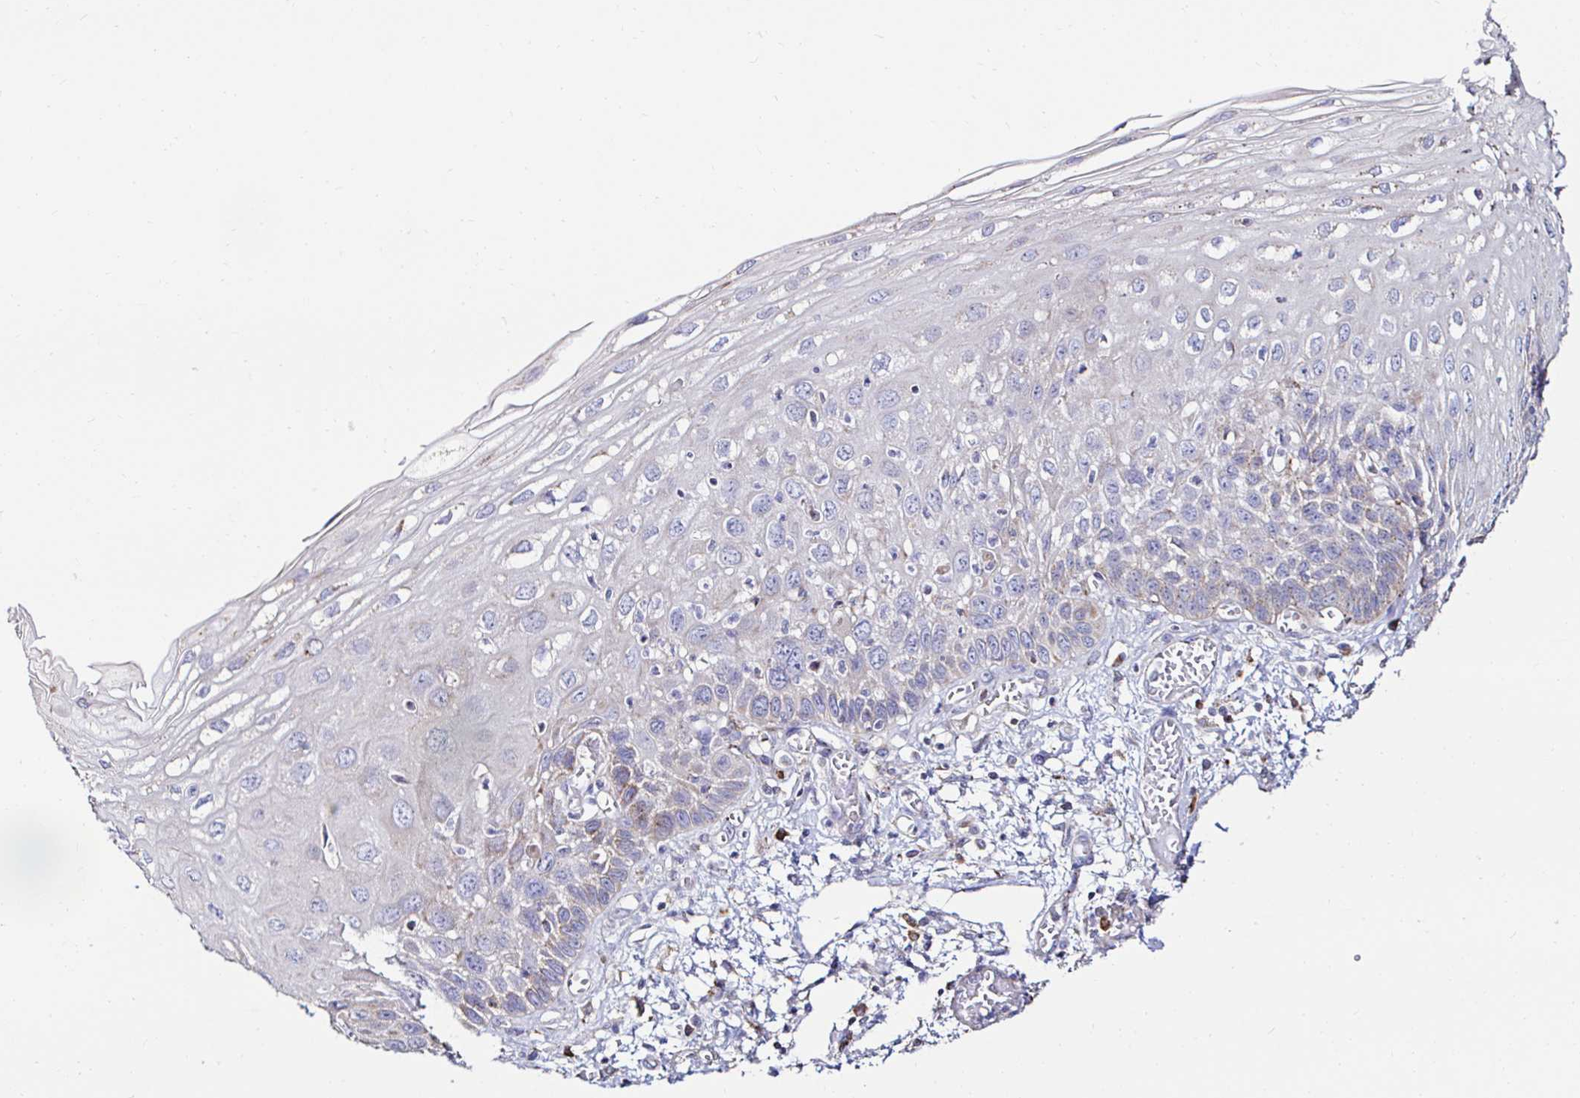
{"staining": {"intensity": "negative", "quantity": "none", "location": "none"}, "tissue": "esophagus", "cell_type": "Squamous epithelial cells", "image_type": "normal", "snomed": [{"axis": "morphology", "description": "Normal tissue, NOS"}, {"axis": "morphology", "description": "Adenocarcinoma, NOS"}, {"axis": "topography", "description": "Esophagus"}], "caption": "IHC micrograph of normal esophagus stained for a protein (brown), which exhibits no staining in squamous epithelial cells.", "gene": "GALNS", "patient": {"sex": "male", "age": 81}}